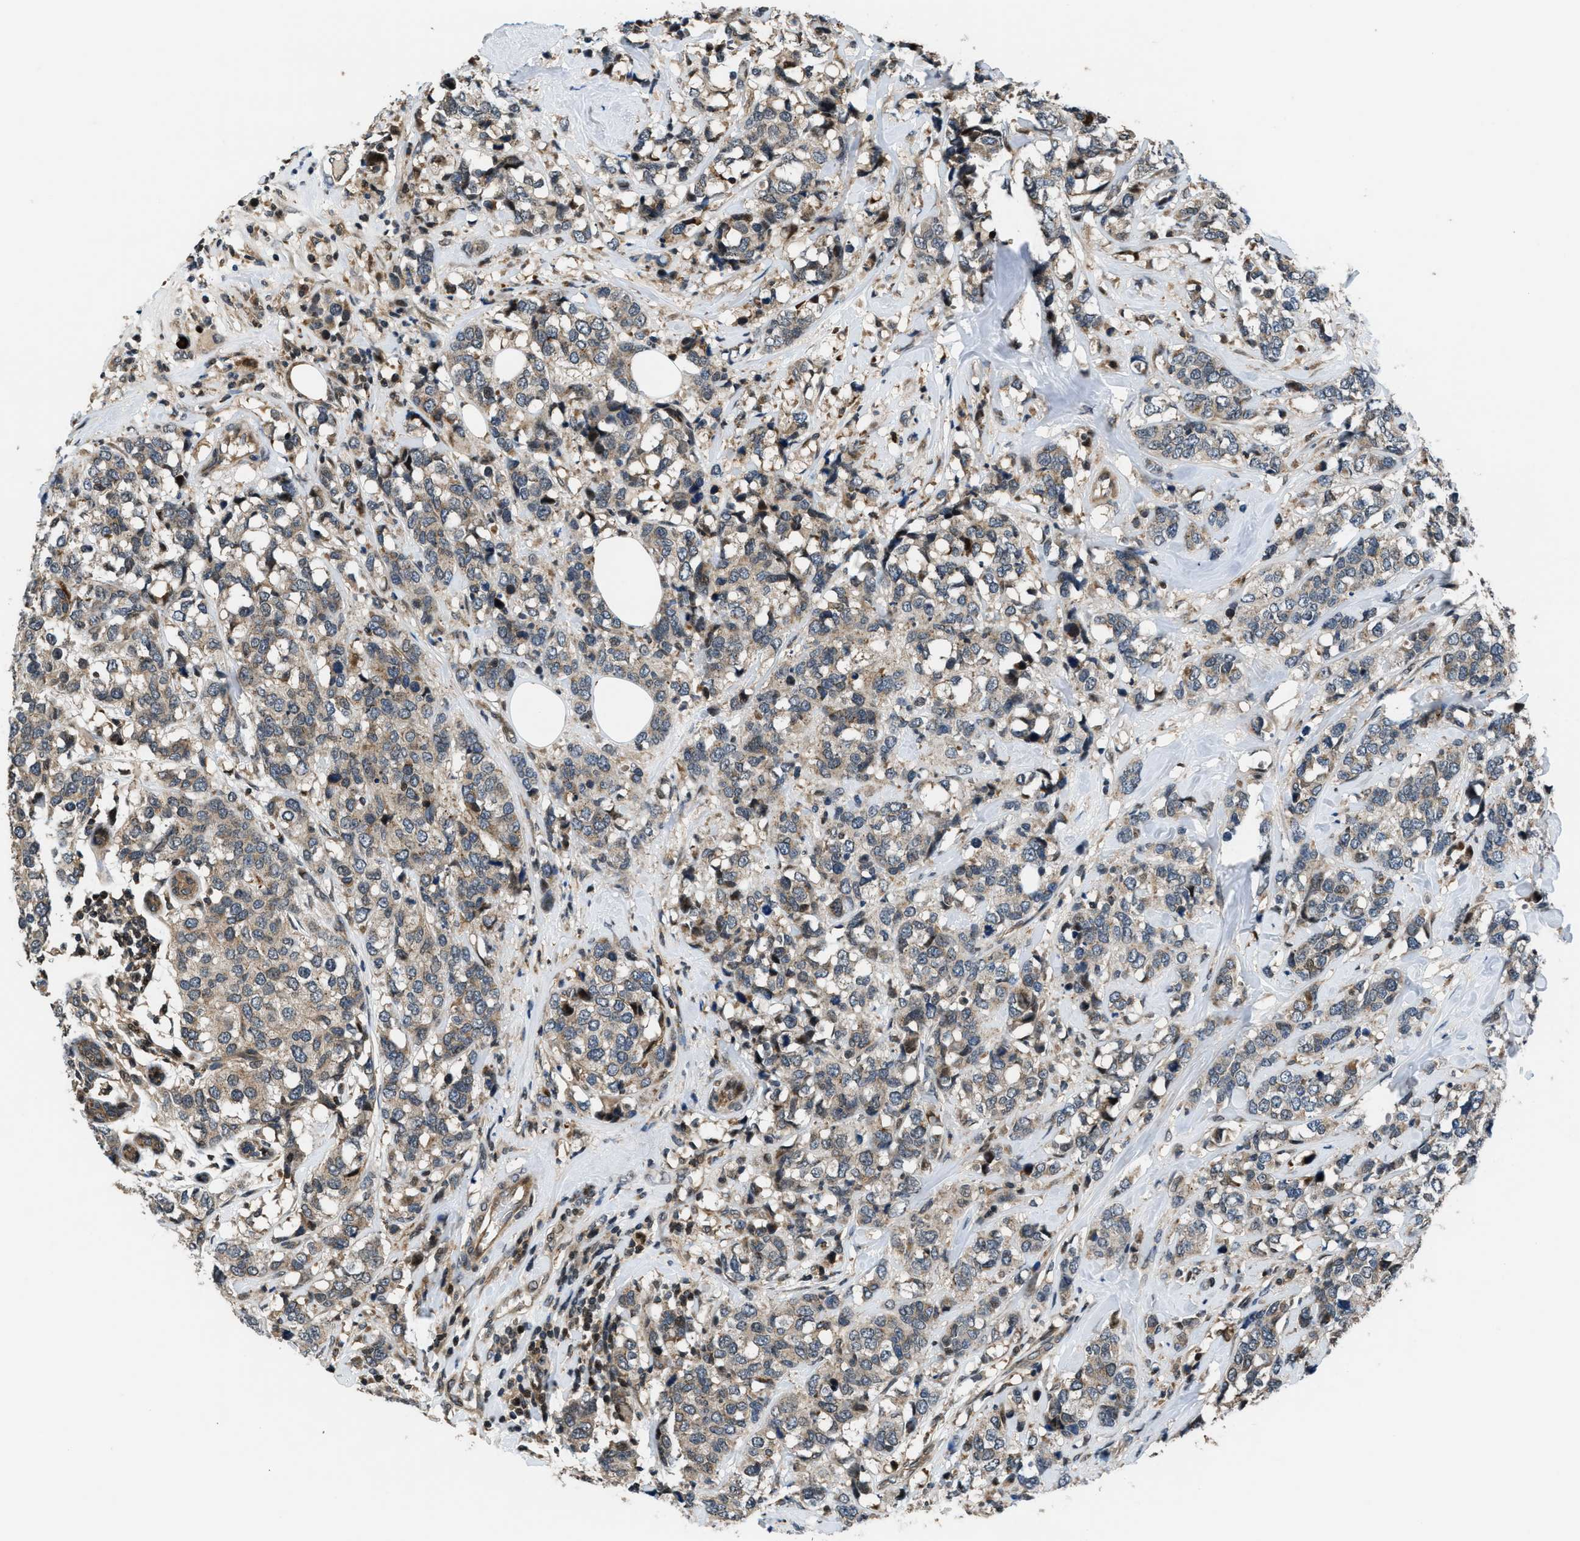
{"staining": {"intensity": "moderate", "quantity": ">75%", "location": "cytoplasmic/membranous"}, "tissue": "breast cancer", "cell_type": "Tumor cells", "image_type": "cancer", "snomed": [{"axis": "morphology", "description": "Lobular carcinoma"}, {"axis": "topography", "description": "Breast"}], "caption": "About >75% of tumor cells in human lobular carcinoma (breast) reveal moderate cytoplasmic/membranous protein staining as visualized by brown immunohistochemical staining.", "gene": "CTBS", "patient": {"sex": "female", "age": 59}}